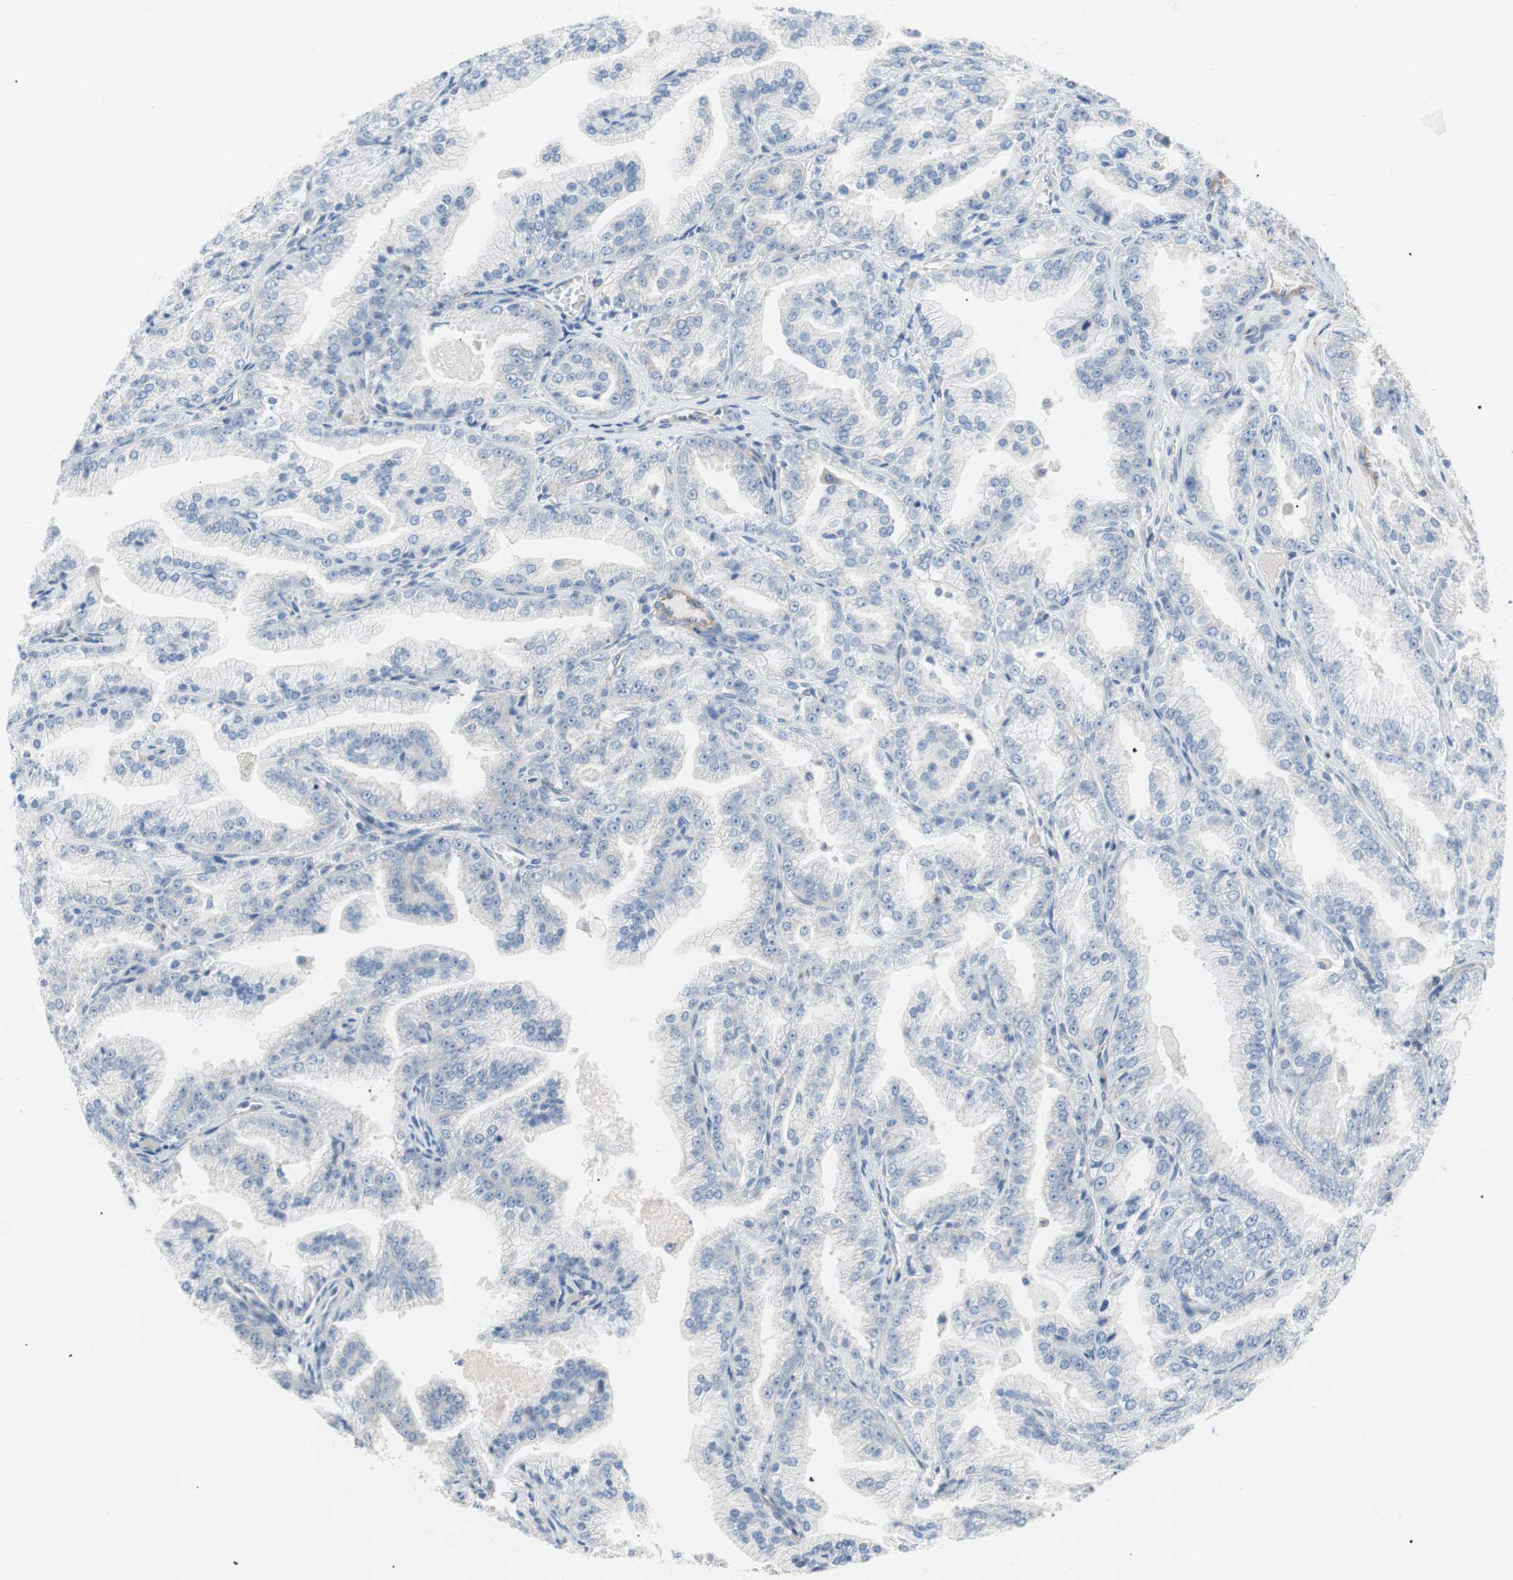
{"staining": {"intensity": "negative", "quantity": "none", "location": "none"}, "tissue": "prostate cancer", "cell_type": "Tumor cells", "image_type": "cancer", "snomed": [{"axis": "morphology", "description": "Adenocarcinoma, High grade"}, {"axis": "topography", "description": "Prostate"}], "caption": "High magnification brightfield microscopy of prostate cancer stained with DAB (3,3'-diaminobenzidine) (brown) and counterstained with hematoxylin (blue): tumor cells show no significant positivity.", "gene": "SMG1", "patient": {"sex": "male", "age": 61}}